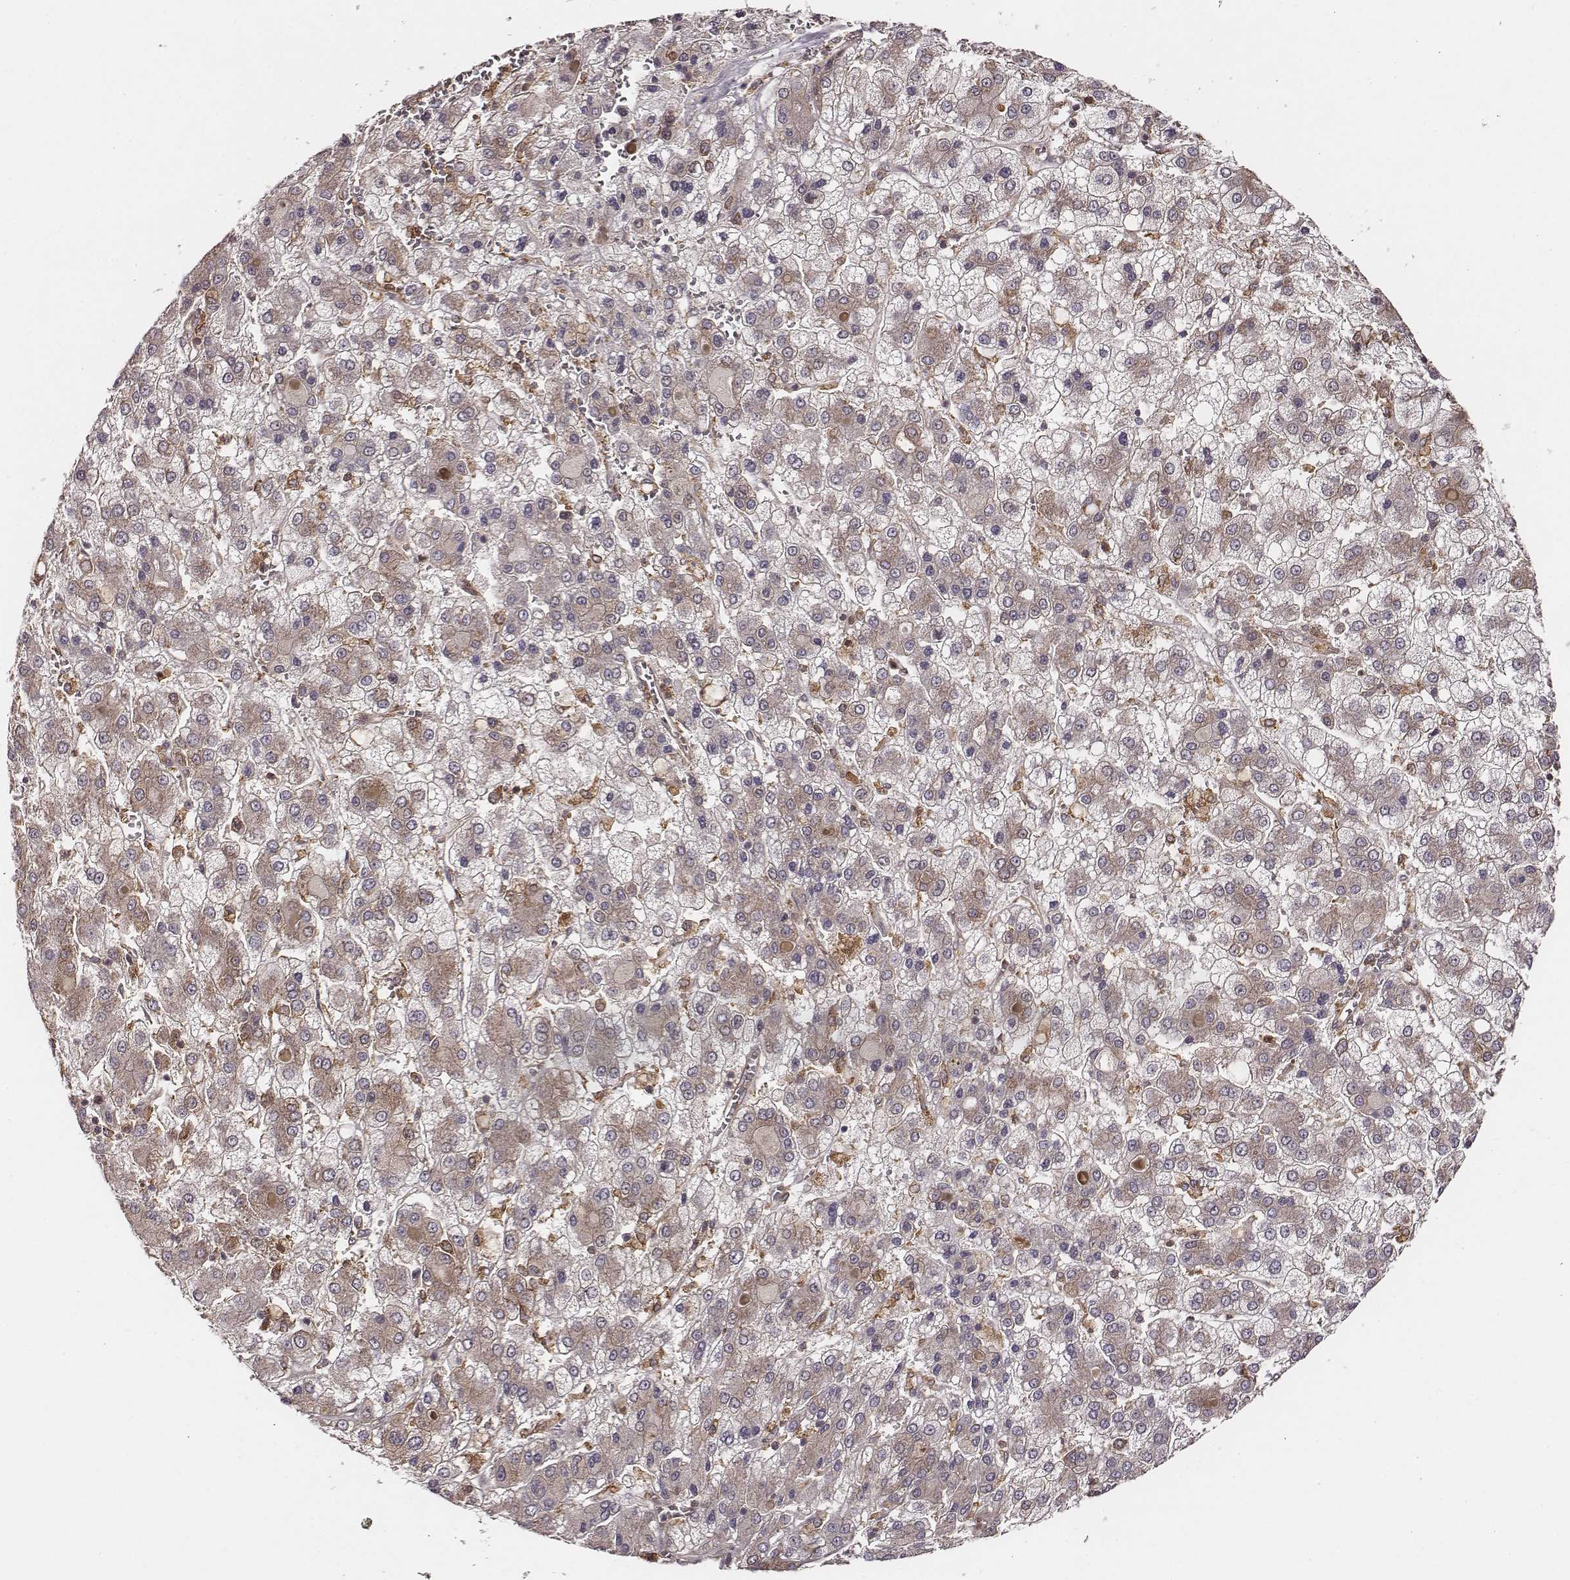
{"staining": {"intensity": "moderate", "quantity": ">75%", "location": "cytoplasmic/membranous"}, "tissue": "liver cancer", "cell_type": "Tumor cells", "image_type": "cancer", "snomed": [{"axis": "morphology", "description": "Carcinoma, Hepatocellular, NOS"}, {"axis": "topography", "description": "Liver"}], "caption": "Immunohistochemistry (DAB) staining of liver cancer reveals moderate cytoplasmic/membranous protein staining in about >75% of tumor cells. The staining was performed using DAB to visualize the protein expression in brown, while the nuclei were stained in blue with hematoxylin (Magnification: 20x).", "gene": "VPS26A", "patient": {"sex": "male", "age": 73}}